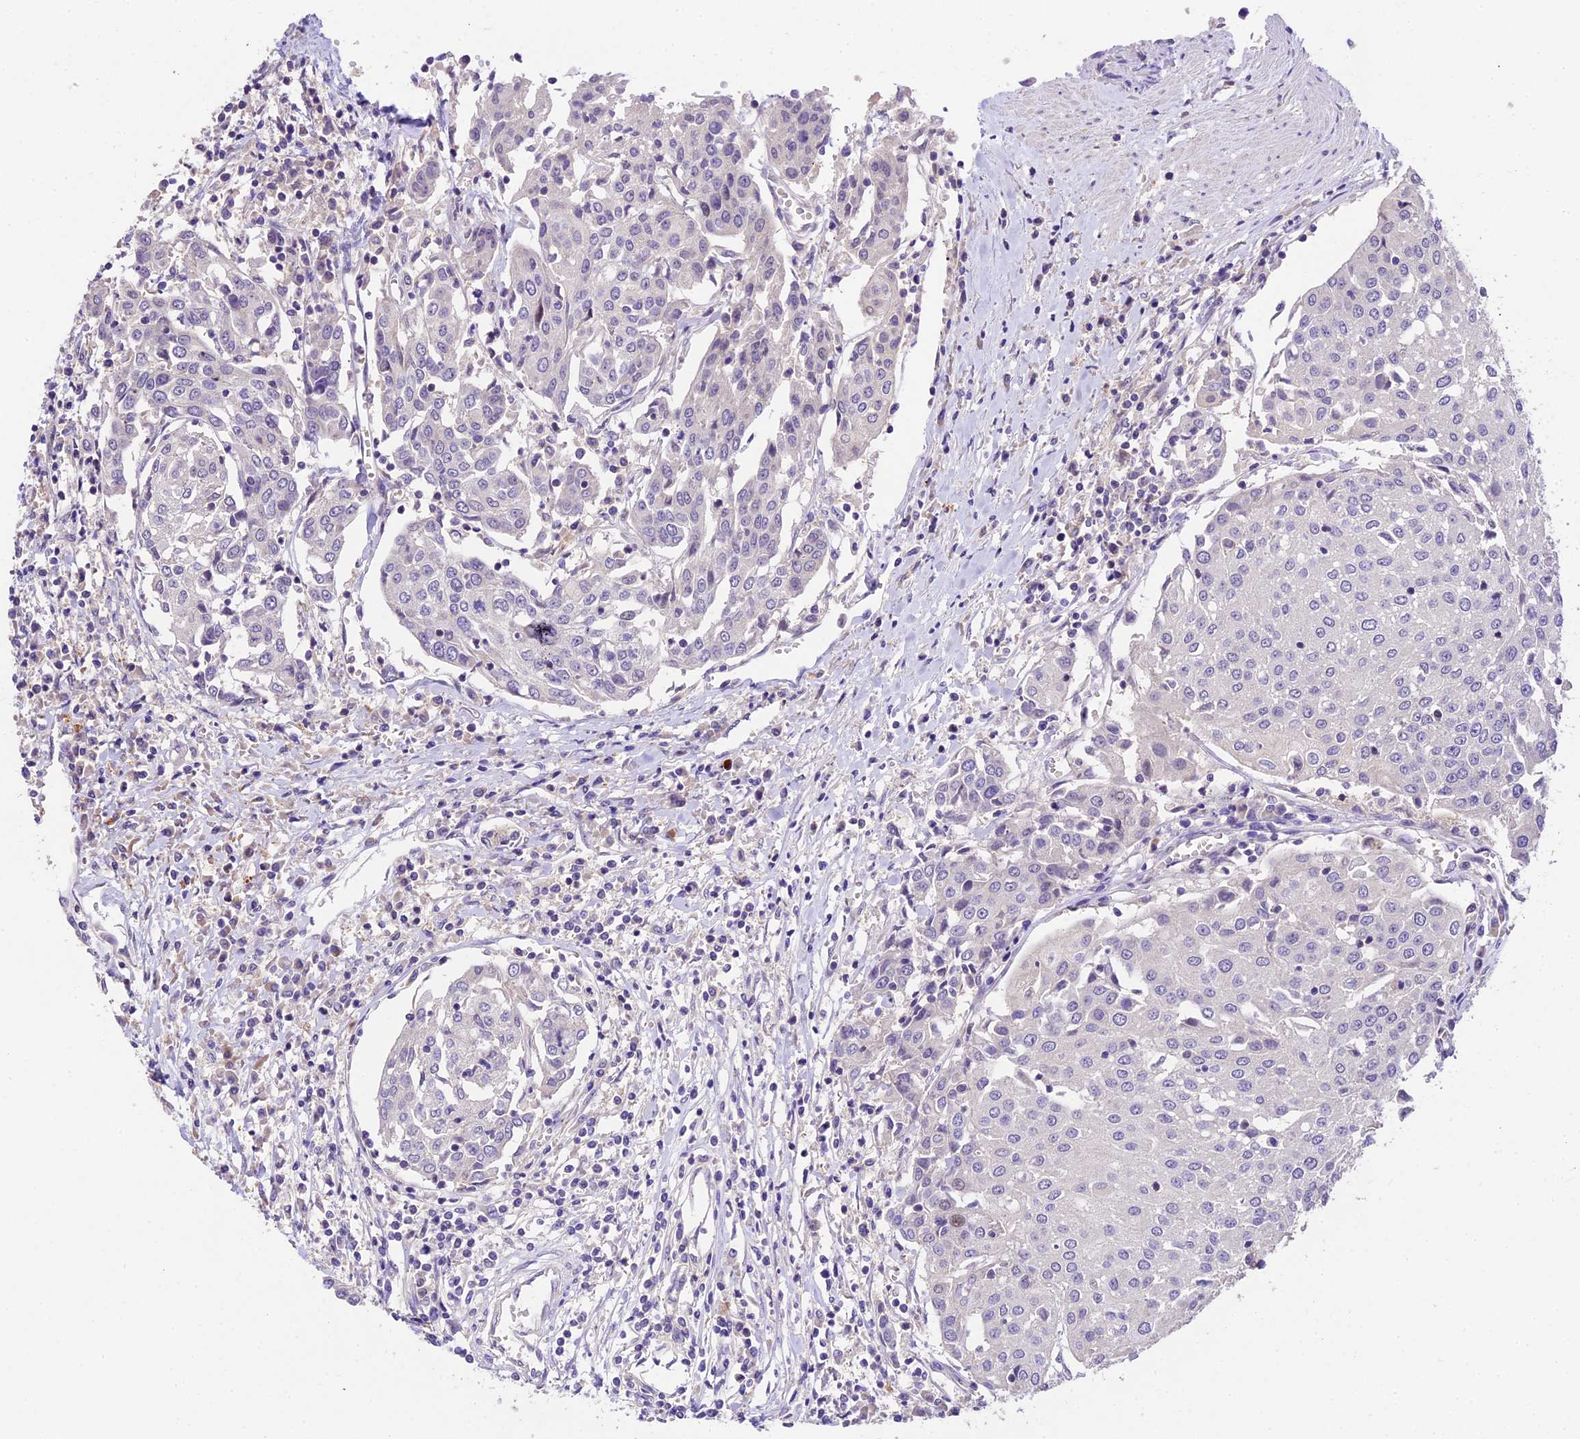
{"staining": {"intensity": "negative", "quantity": "none", "location": "none"}, "tissue": "urothelial cancer", "cell_type": "Tumor cells", "image_type": "cancer", "snomed": [{"axis": "morphology", "description": "Urothelial carcinoma, High grade"}, {"axis": "topography", "description": "Urinary bladder"}], "caption": "Immunohistochemical staining of urothelial cancer shows no significant staining in tumor cells.", "gene": "DGKH", "patient": {"sex": "female", "age": 85}}